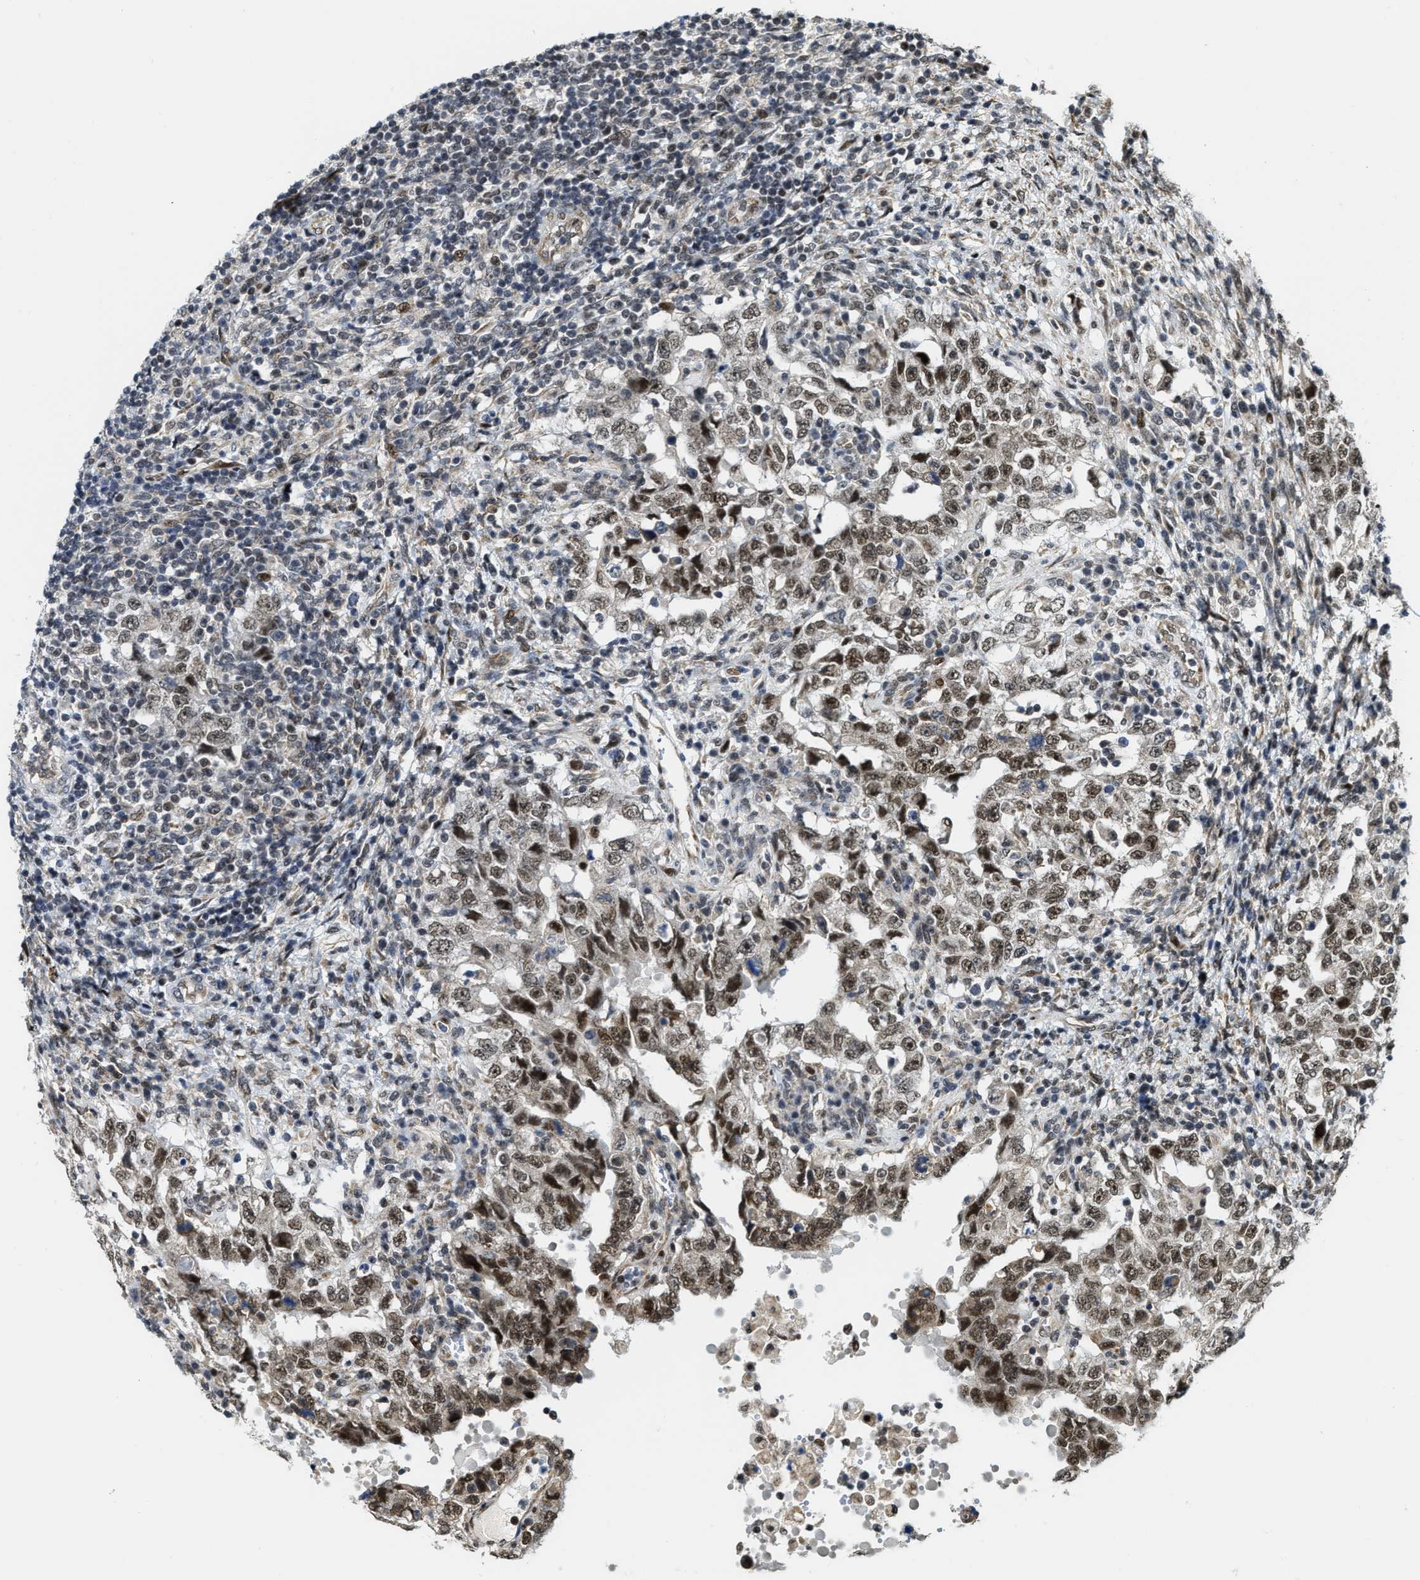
{"staining": {"intensity": "moderate", "quantity": ">75%", "location": "nuclear"}, "tissue": "testis cancer", "cell_type": "Tumor cells", "image_type": "cancer", "snomed": [{"axis": "morphology", "description": "Carcinoma, Embryonal, NOS"}, {"axis": "topography", "description": "Testis"}], "caption": "Testis cancer stained for a protein (brown) displays moderate nuclear positive staining in approximately >75% of tumor cells.", "gene": "ZNF250", "patient": {"sex": "male", "age": 26}}